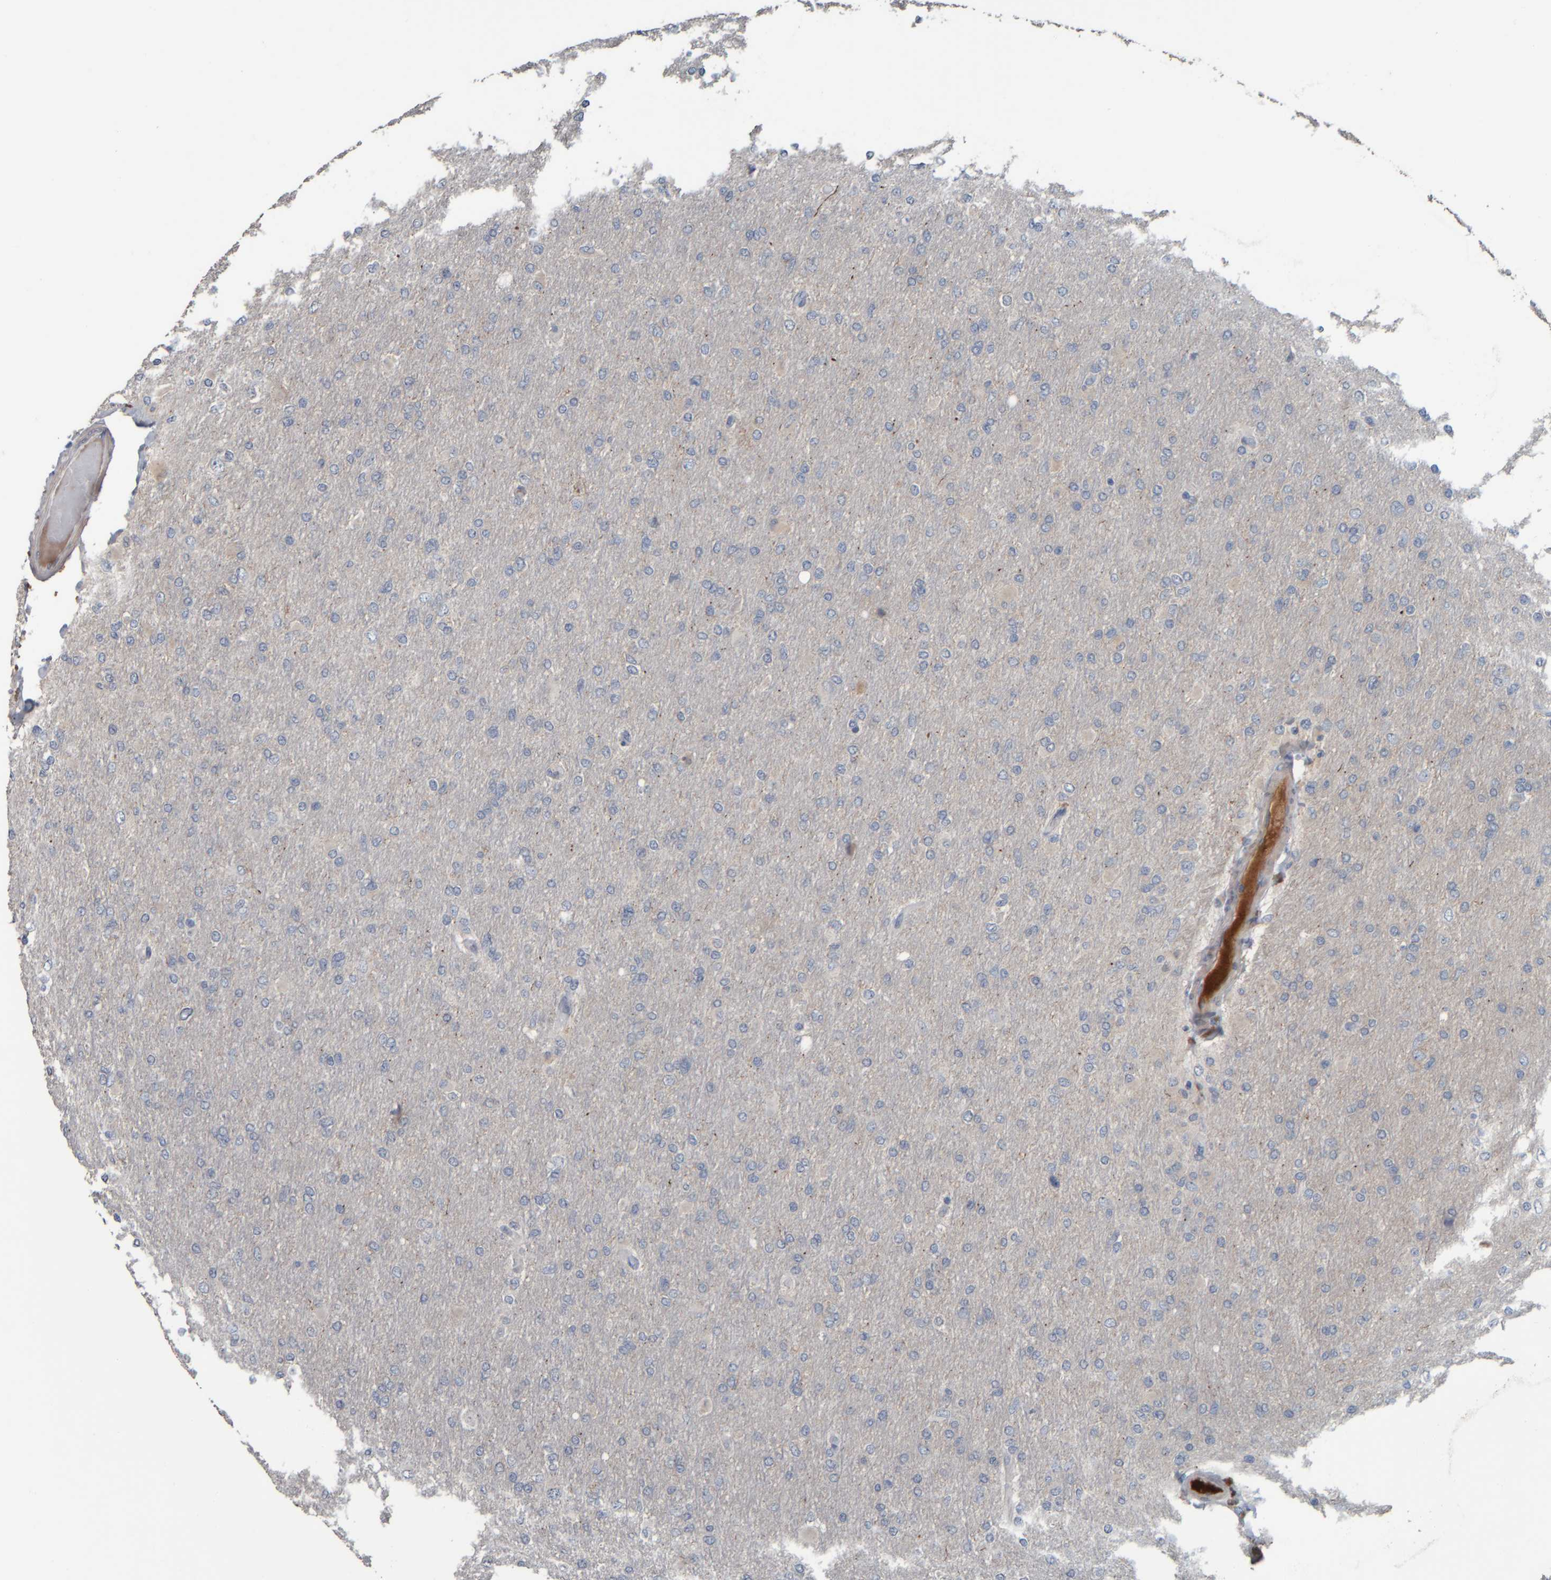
{"staining": {"intensity": "weak", "quantity": "<25%", "location": "cytoplasmic/membranous"}, "tissue": "glioma", "cell_type": "Tumor cells", "image_type": "cancer", "snomed": [{"axis": "morphology", "description": "Glioma, malignant, High grade"}, {"axis": "topography", "description": "Cerebral cortex"}], "caption": "The image reveals no significant staining in tumor cells of malignant glioma (high-grade).", "gene": "CAVIN4", "patient": {"sex": "female", "age": 36}}